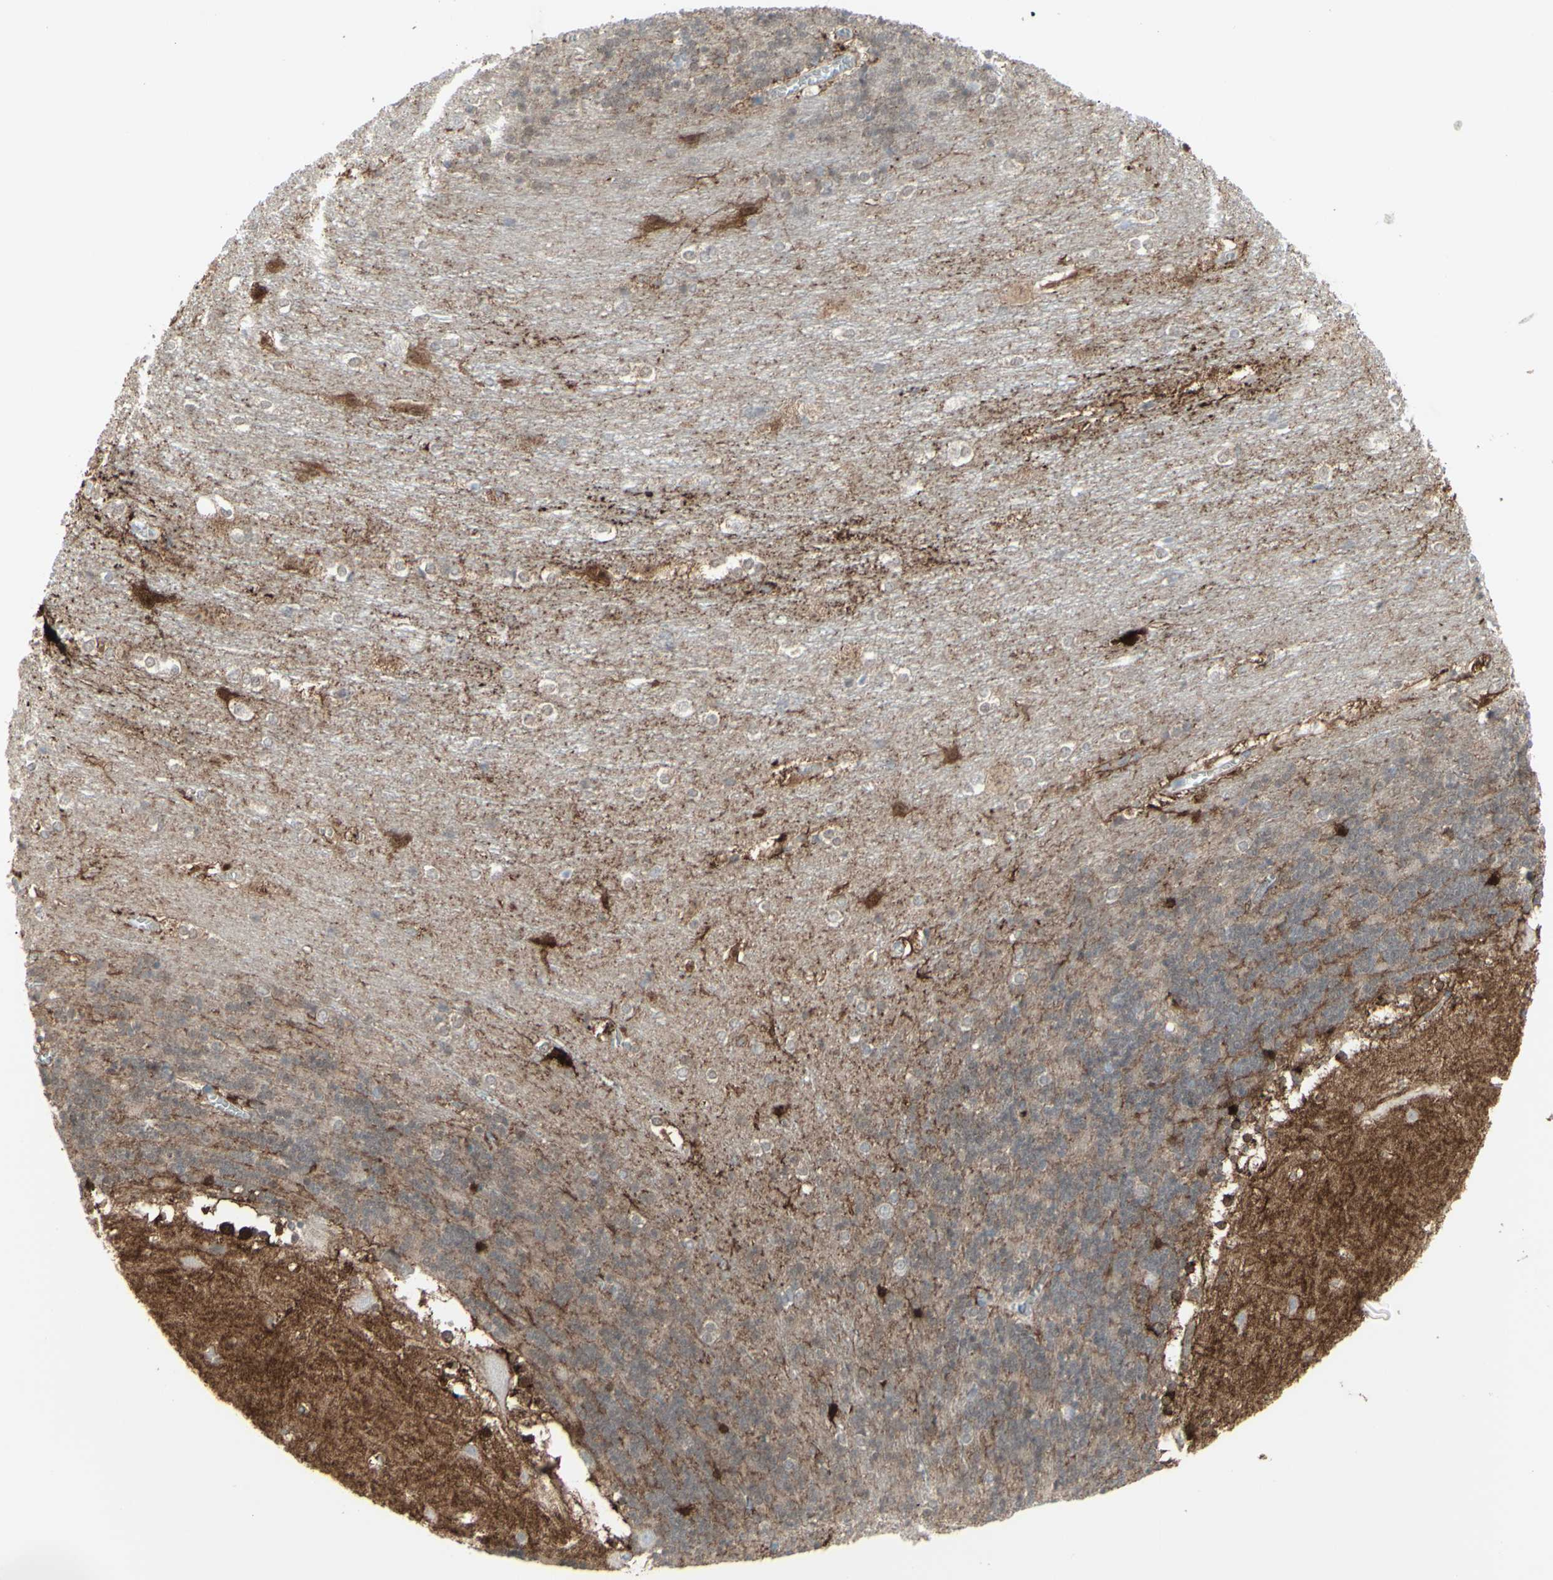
{"staining": {"intensity": "weak", "quantity": ">75%", "location": "nuclear"}, "tissue": "cerebellum", "cell_type": "Cells in granular layer", "image_type": "normal", "snomed": [{"axis": "morphology", "description": "Normal tissue, NOS"}, {"axis": "topography", "description": "Cerebellum"}], "caption": "Immunohistochemical staining of benign cerebellum shows >75% levels of weak nuclear protein expression in about >75% of cells in granular layer.", "gene": "GJA1", "patient": {"sex": "female", "age": 19}}